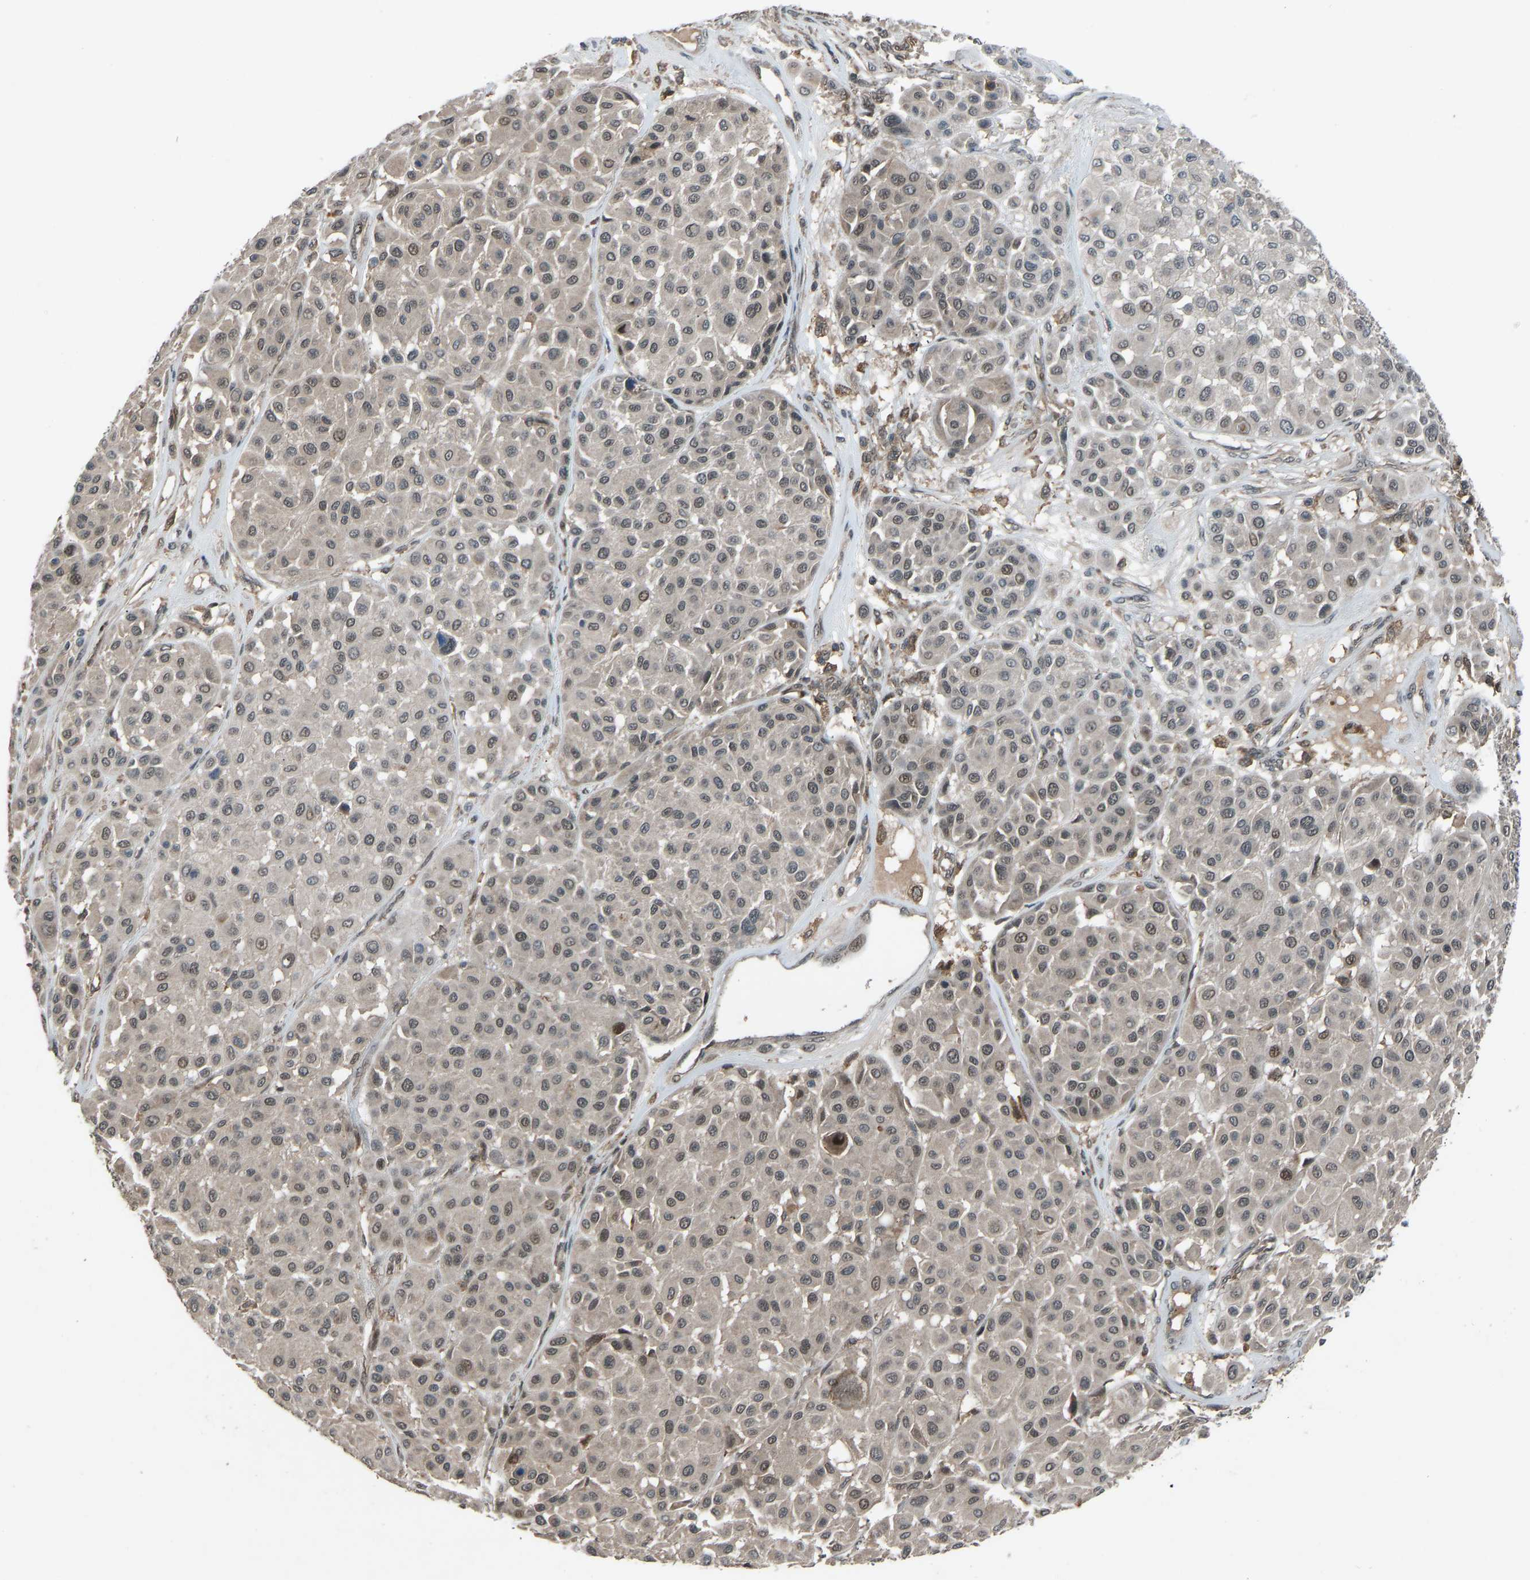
{"staining": {"intensity": "weak", "quantity": "25%-75%", "location": "nuclear"}, "tissue": "melanoma", "cell_type": "Tumor cells", "image_type": "cancer", "snomed": [{"axis": "morphology", "description": "Malignant melanoma, Metastatic site"}, {"axis": "topography", "description": "Soft tissue"}], "caption": "Melanoma stained for a protein demonstrates weak nuclear positivity in tumor cells.", "gene": "SLC43A1", "patient": {"sex": "male", "age": 41}}